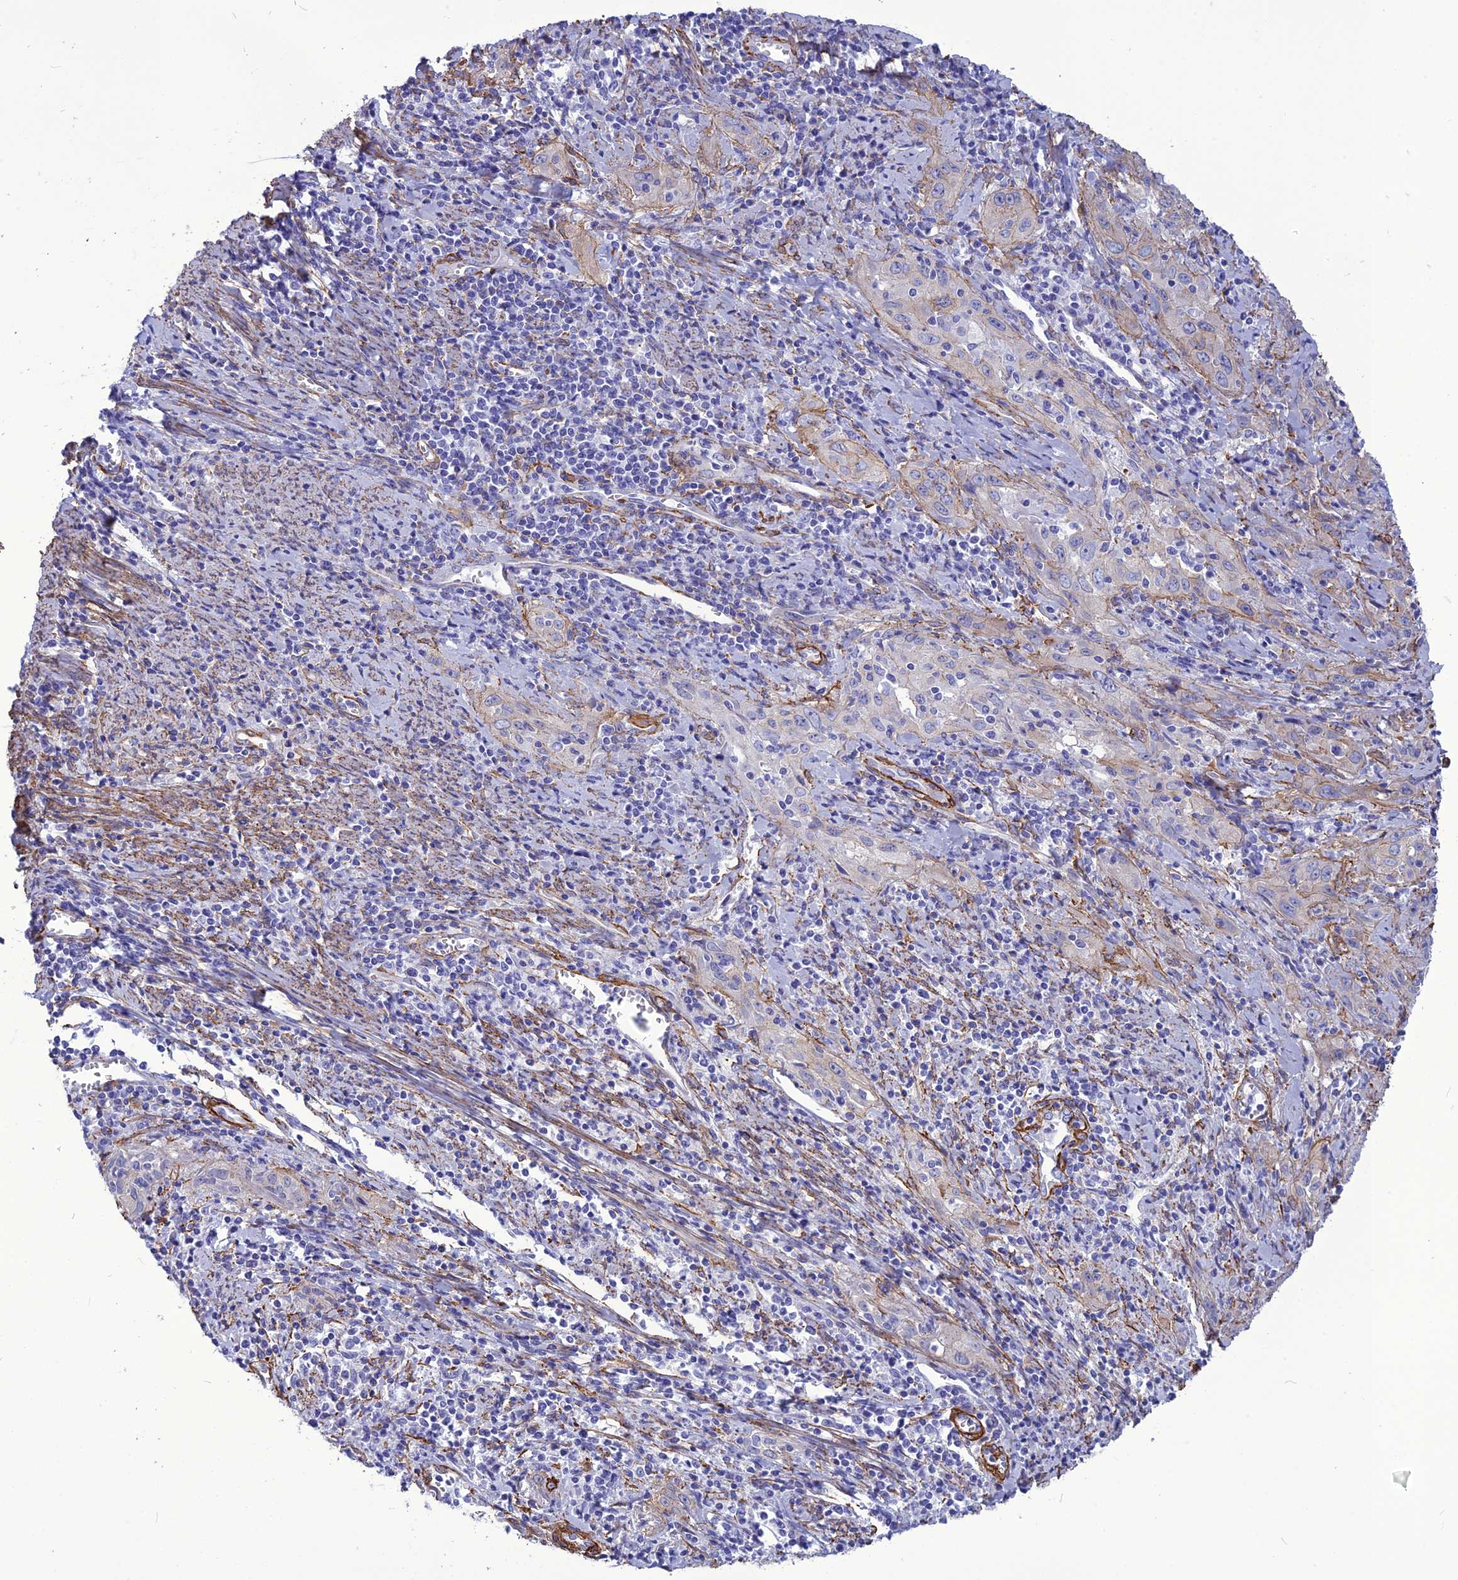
{"staining": {"intensity": "negative", "quantity": "none", "location": "none"}, "tissue": "cervical cancer", "cell_type": "Tumor cells", "image_type": "cancer", "snomed": [{"axis": "morphology", "description": "Squamous cell carcinoma, NOS"}, {"axis": "topography", "description": "Cervix"}], "caption": "Tumor cells are negative for brown protein staining in cervical squamous cell carcinoma.", "gene": "NKD1", "patient": {"sex": "female", "age": 57}}